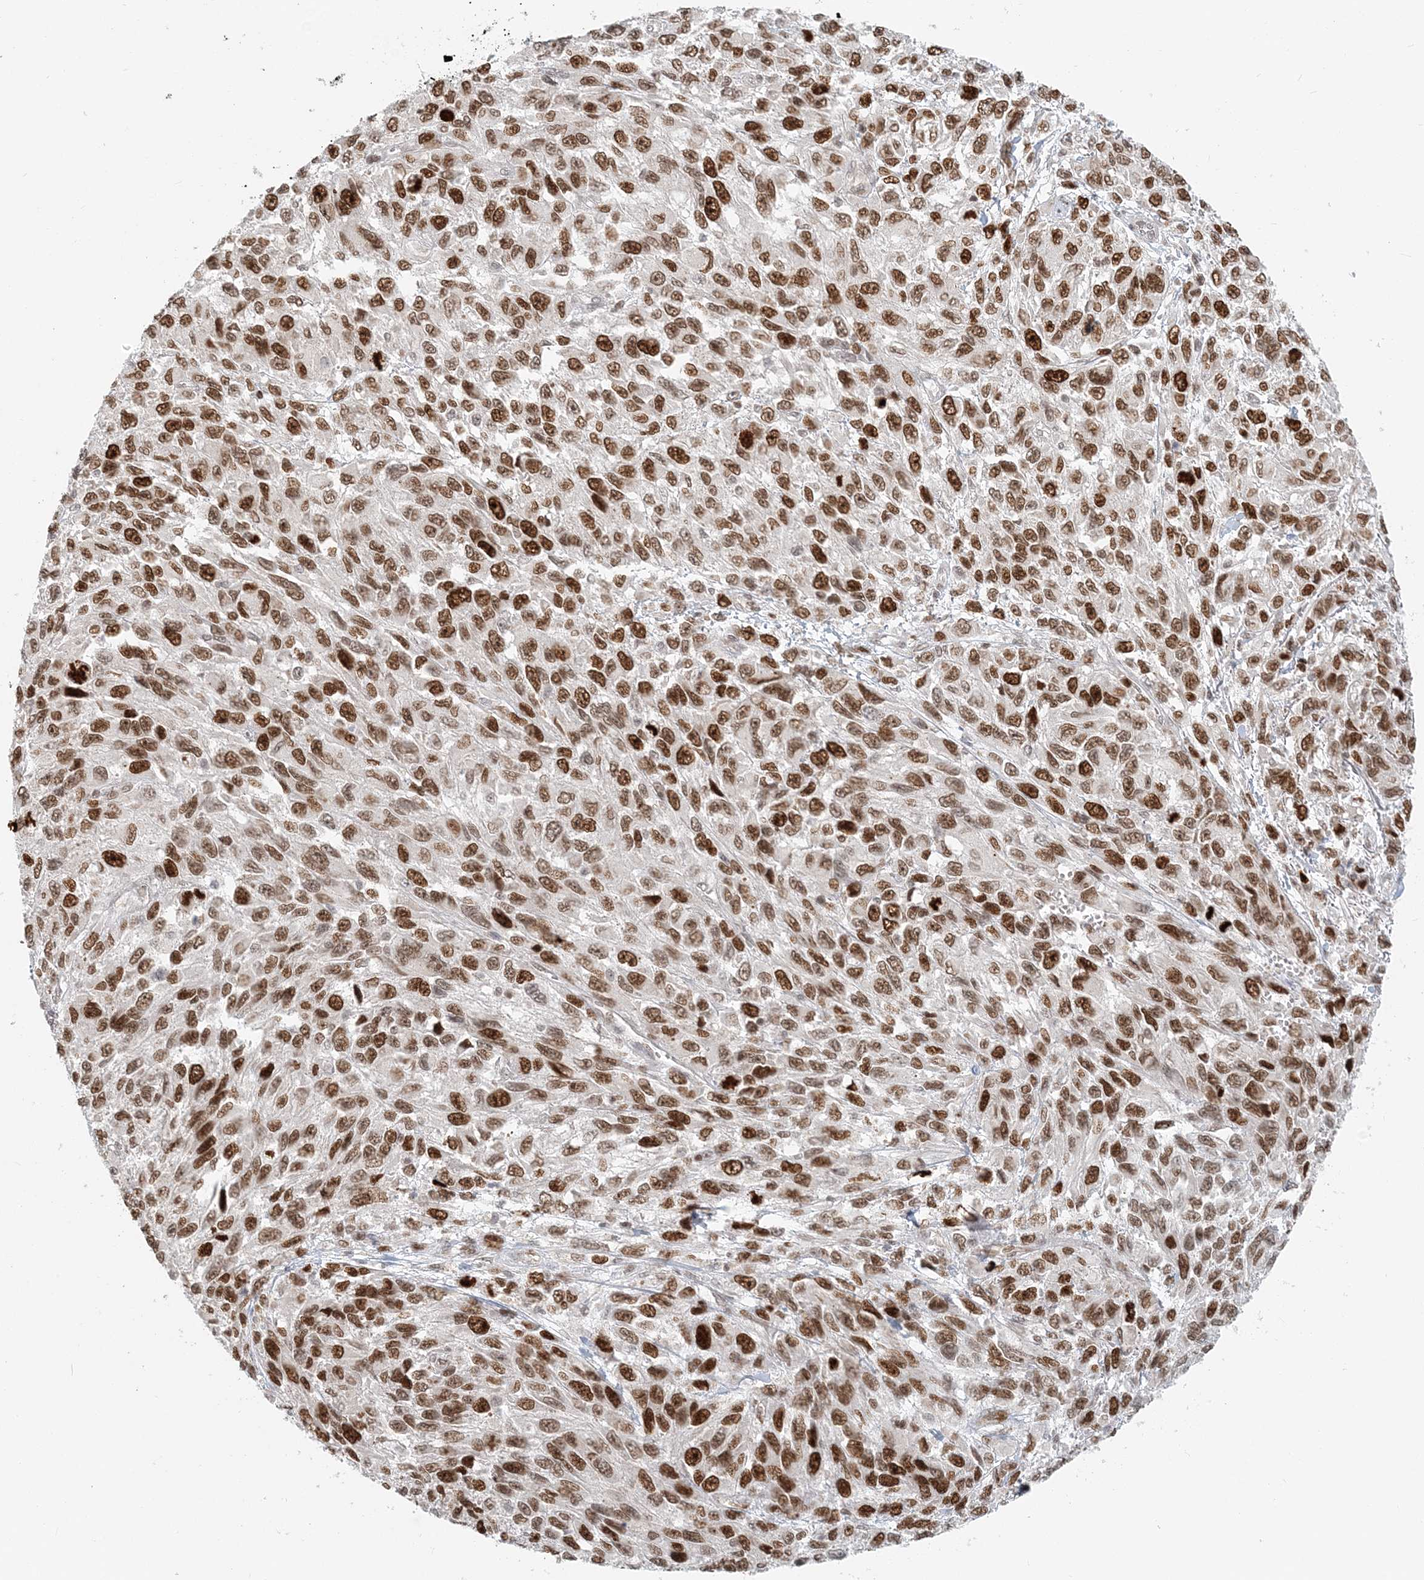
{"staining": {"intensity": "strong", "quantity": ">75%", "location": "nuclear"}, "tissue": "melanoma", "cell_type": "Tumor cells", "image_type": "cancer", "snomed": [{"axis": "morphology", "description": "Malignant melanoma, NOS"}, {"axis": "topography", "description": "Skin"}], "caption": "Protein staining of melanoma tissue shows strong nuclear positivity in about >75% of tumor cells. Using DAB (3,3'-diaminobenzidine) (brown) and hematoxylin (blue) stains, captured at high magnification using brightfield microscopy.", "gene": "BAZ1B", "patient": {"sex": "female", "age": 96}}